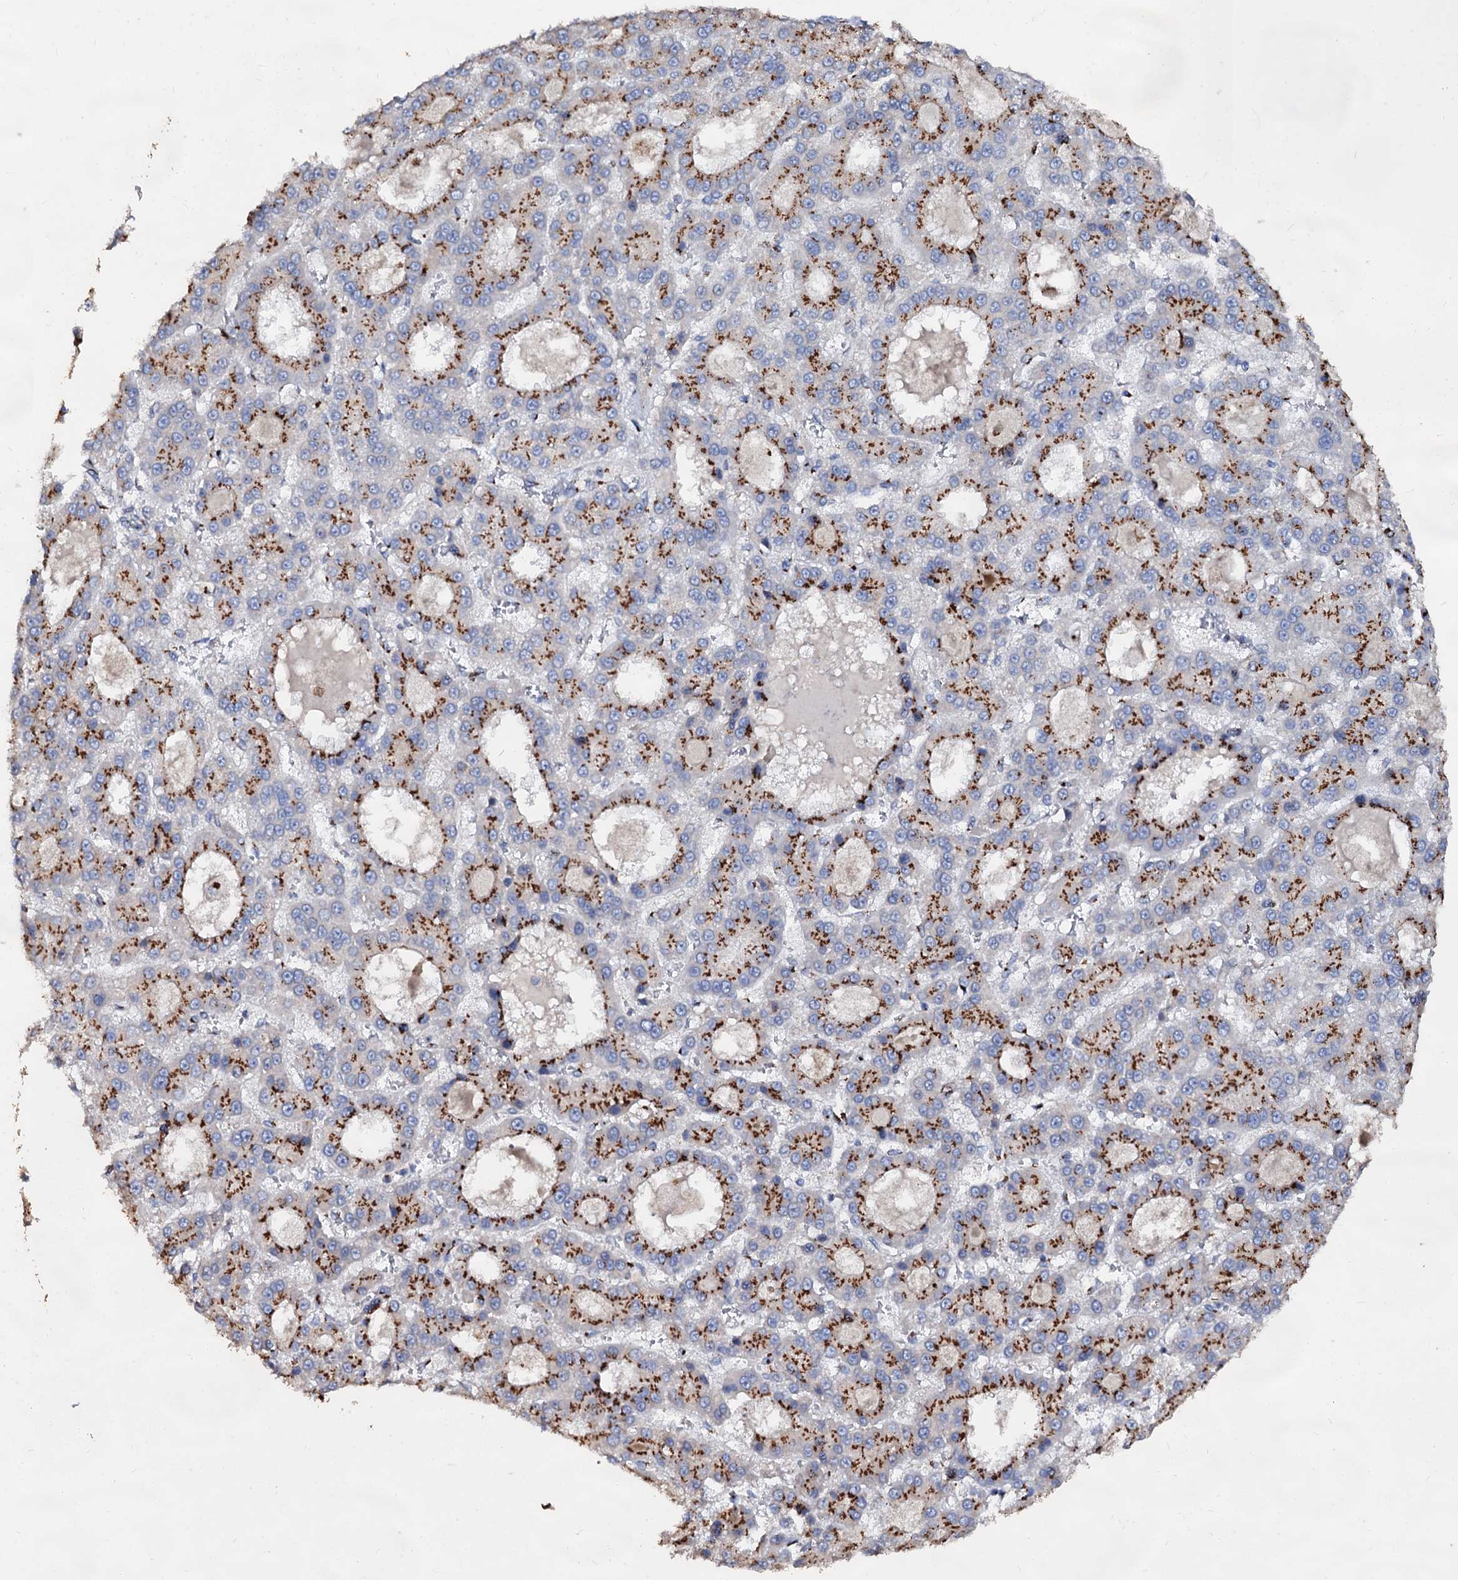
{"staining": {"intensity": "strong", "quantity": ">75%", "location": "cytoplasmic/membranous"}, "tissue": "liver cancer", "cell_type": "Tumor cells", "image_type": "cancer", "snomed": [{"axis": "morphology", "description": "Carcinoma, Hepatocellular, NOS"}, {"axis": "topography", "description": "Liver"}], "caption": "Immunohistochemical staining of human liver cancer (hepatocellular carcinoma) displays strong cytoplasmic/membranous protein positivity in about >75% of tumor cells.", "gene": "TM9SF3", "patient": {"sex": "male", "age": 70}}